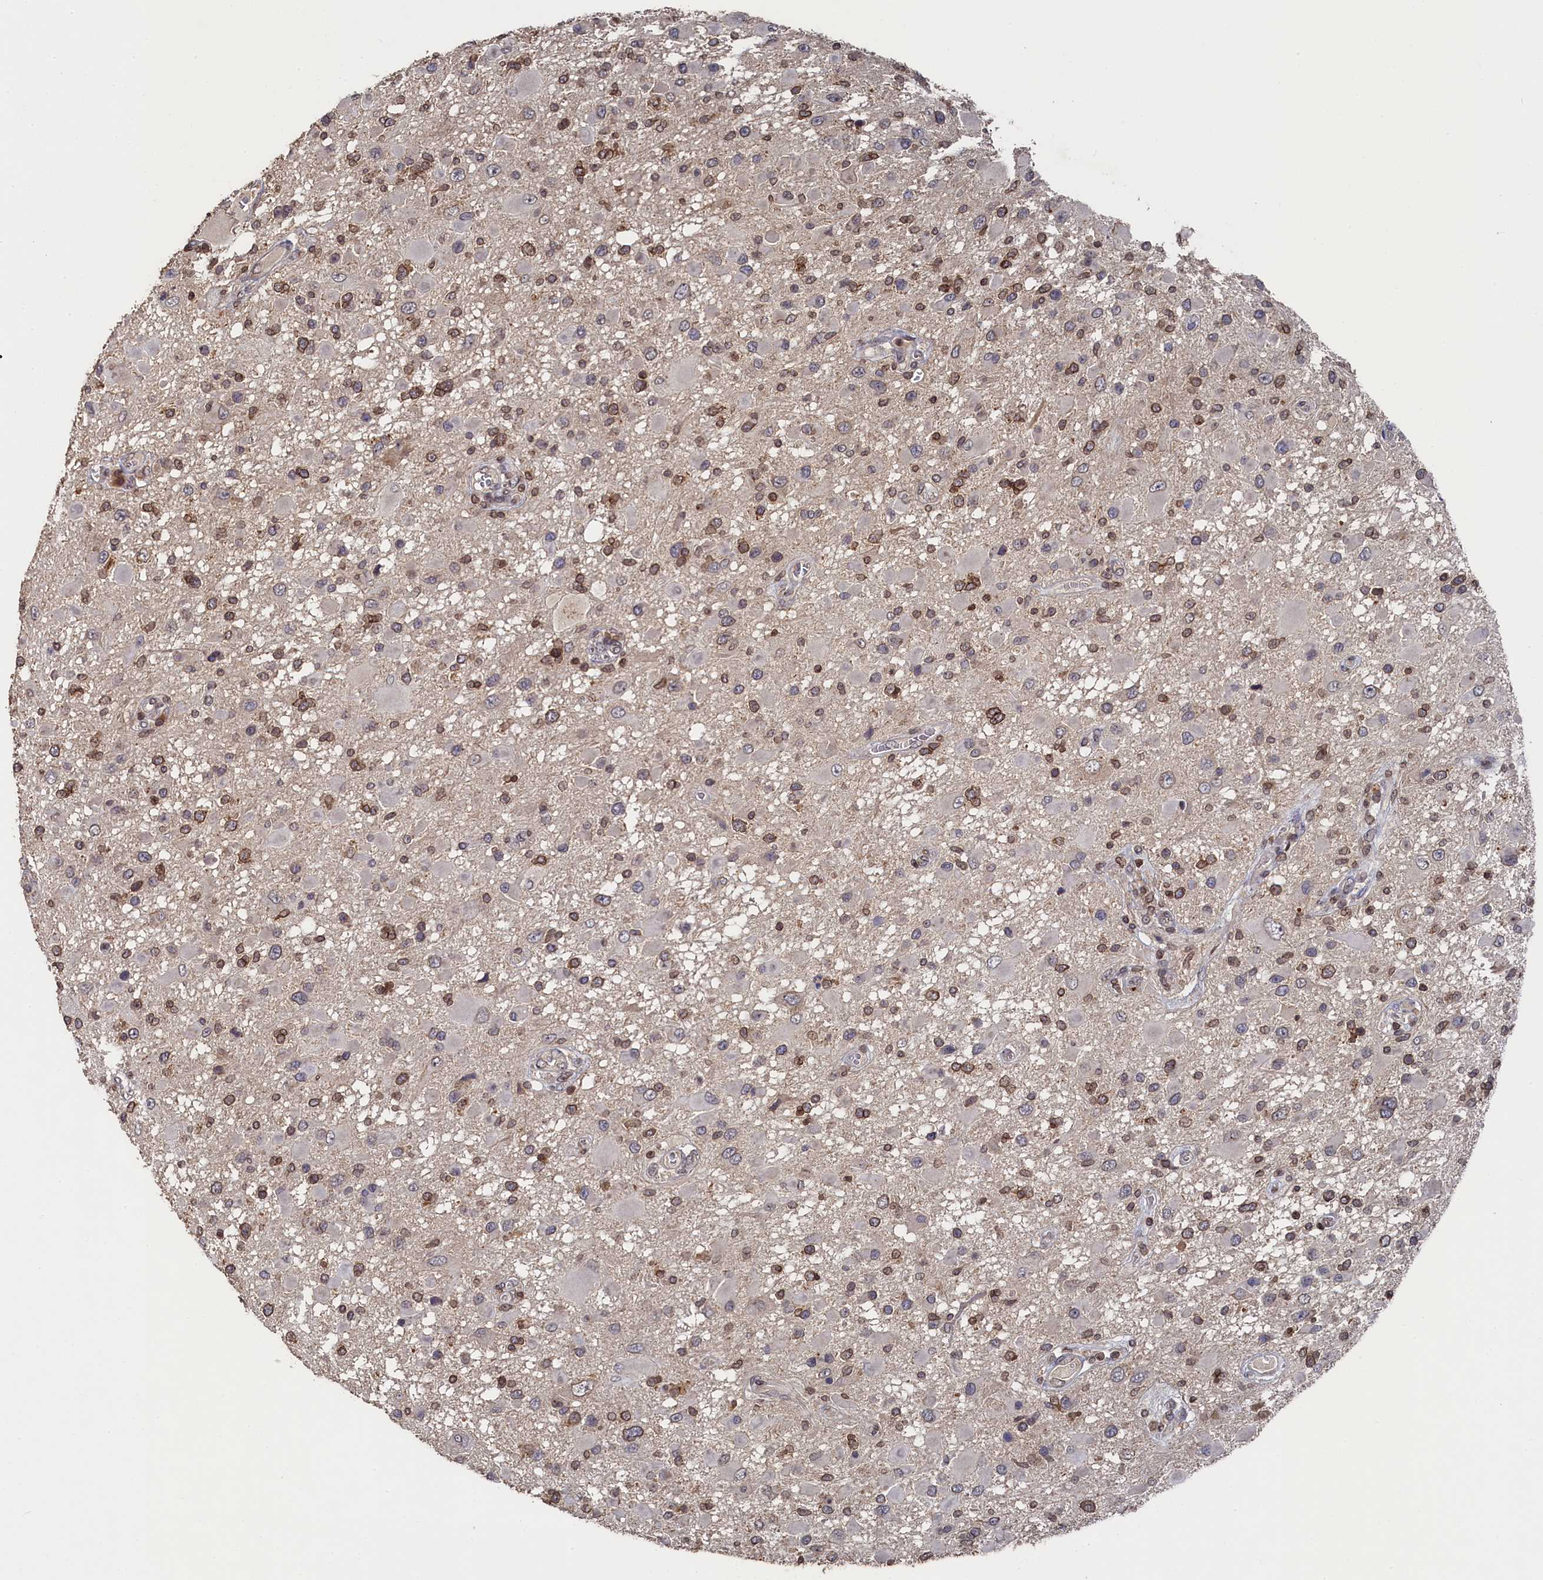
{"staining": {"intensity": "moderate", "quantity": ">75%", "location": "cytoplasmic/membranous,nuclear"}, "tissue": "glioma", "cell_type": "Tumor cells", "image_type": "cancer", "snomed": [{"axis": "morphology", "description": "Glioma, malignant, High grade"}, {"axis": "topography", "description": "Brain"}], "caption": "Brown immunohistochemical staining in human glioma displays moderate cytoplasmic/membranous and nuclear positivity in approximately >75% of tumor cells.", "gene": "ANKEF1", "patient": {"sex": "male", "age": 53}}